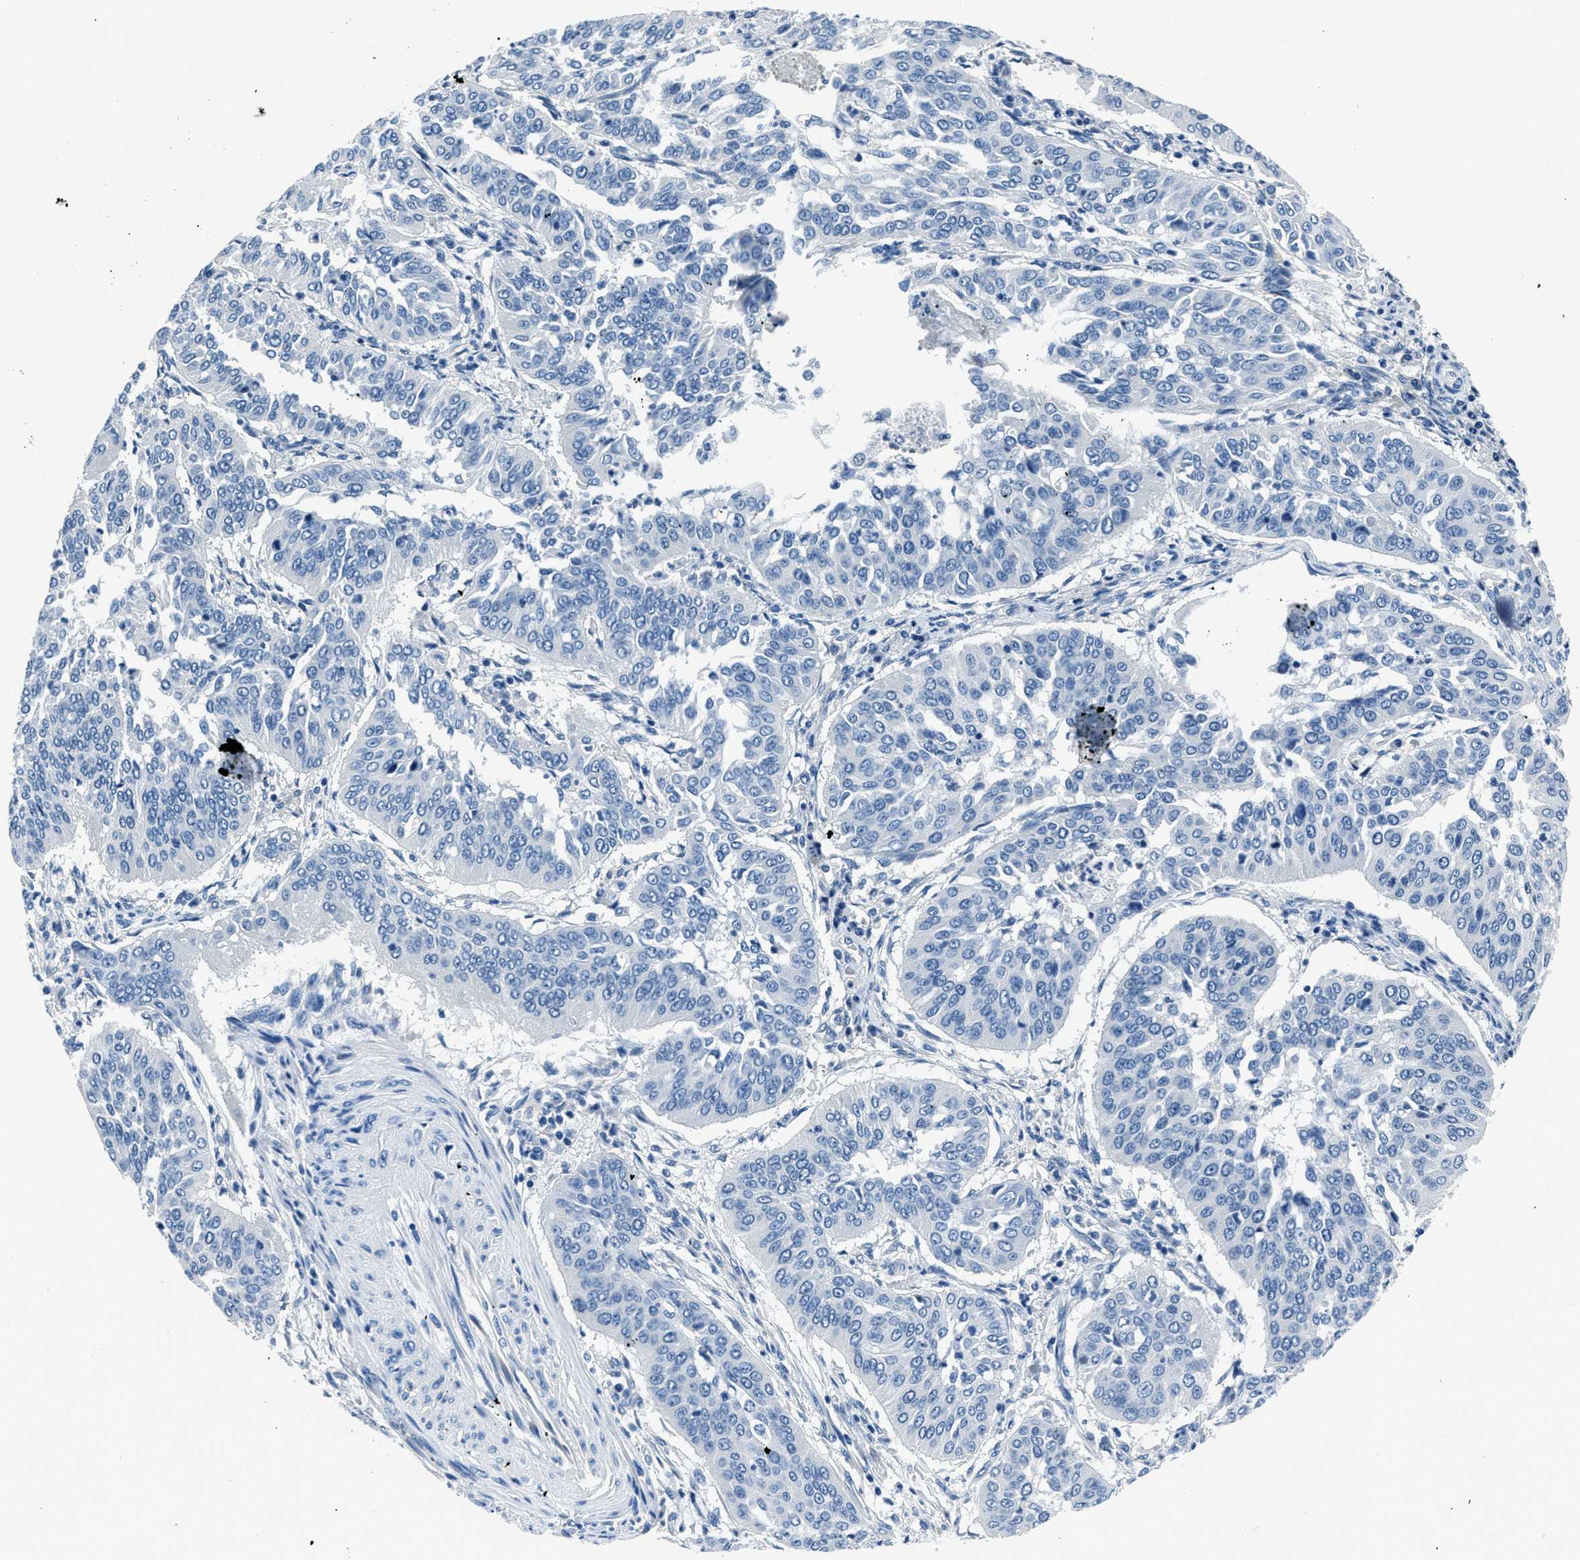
{"staining": {"intensity": "negative", "quantity": "none", "location": "none"}, "tissue": "cervical cancer", "cell_type": "Tumor cells", "image_type": "cancer", "snomed": [{"axis": "morphology", "description": "Normal tissue, NOS"}, {"axis": "morphology", "description": "Squamous cell carcinoma, NOS"}, {"axis": "topography", "description": "Cervix"}], "caption": "Histopathology image shows no protein expression in tumor cells of cervical cancer (squamous cell carcinoma) tissue.", "gene": "GJA3", "patient": {"sex": "female", "age": 39}}